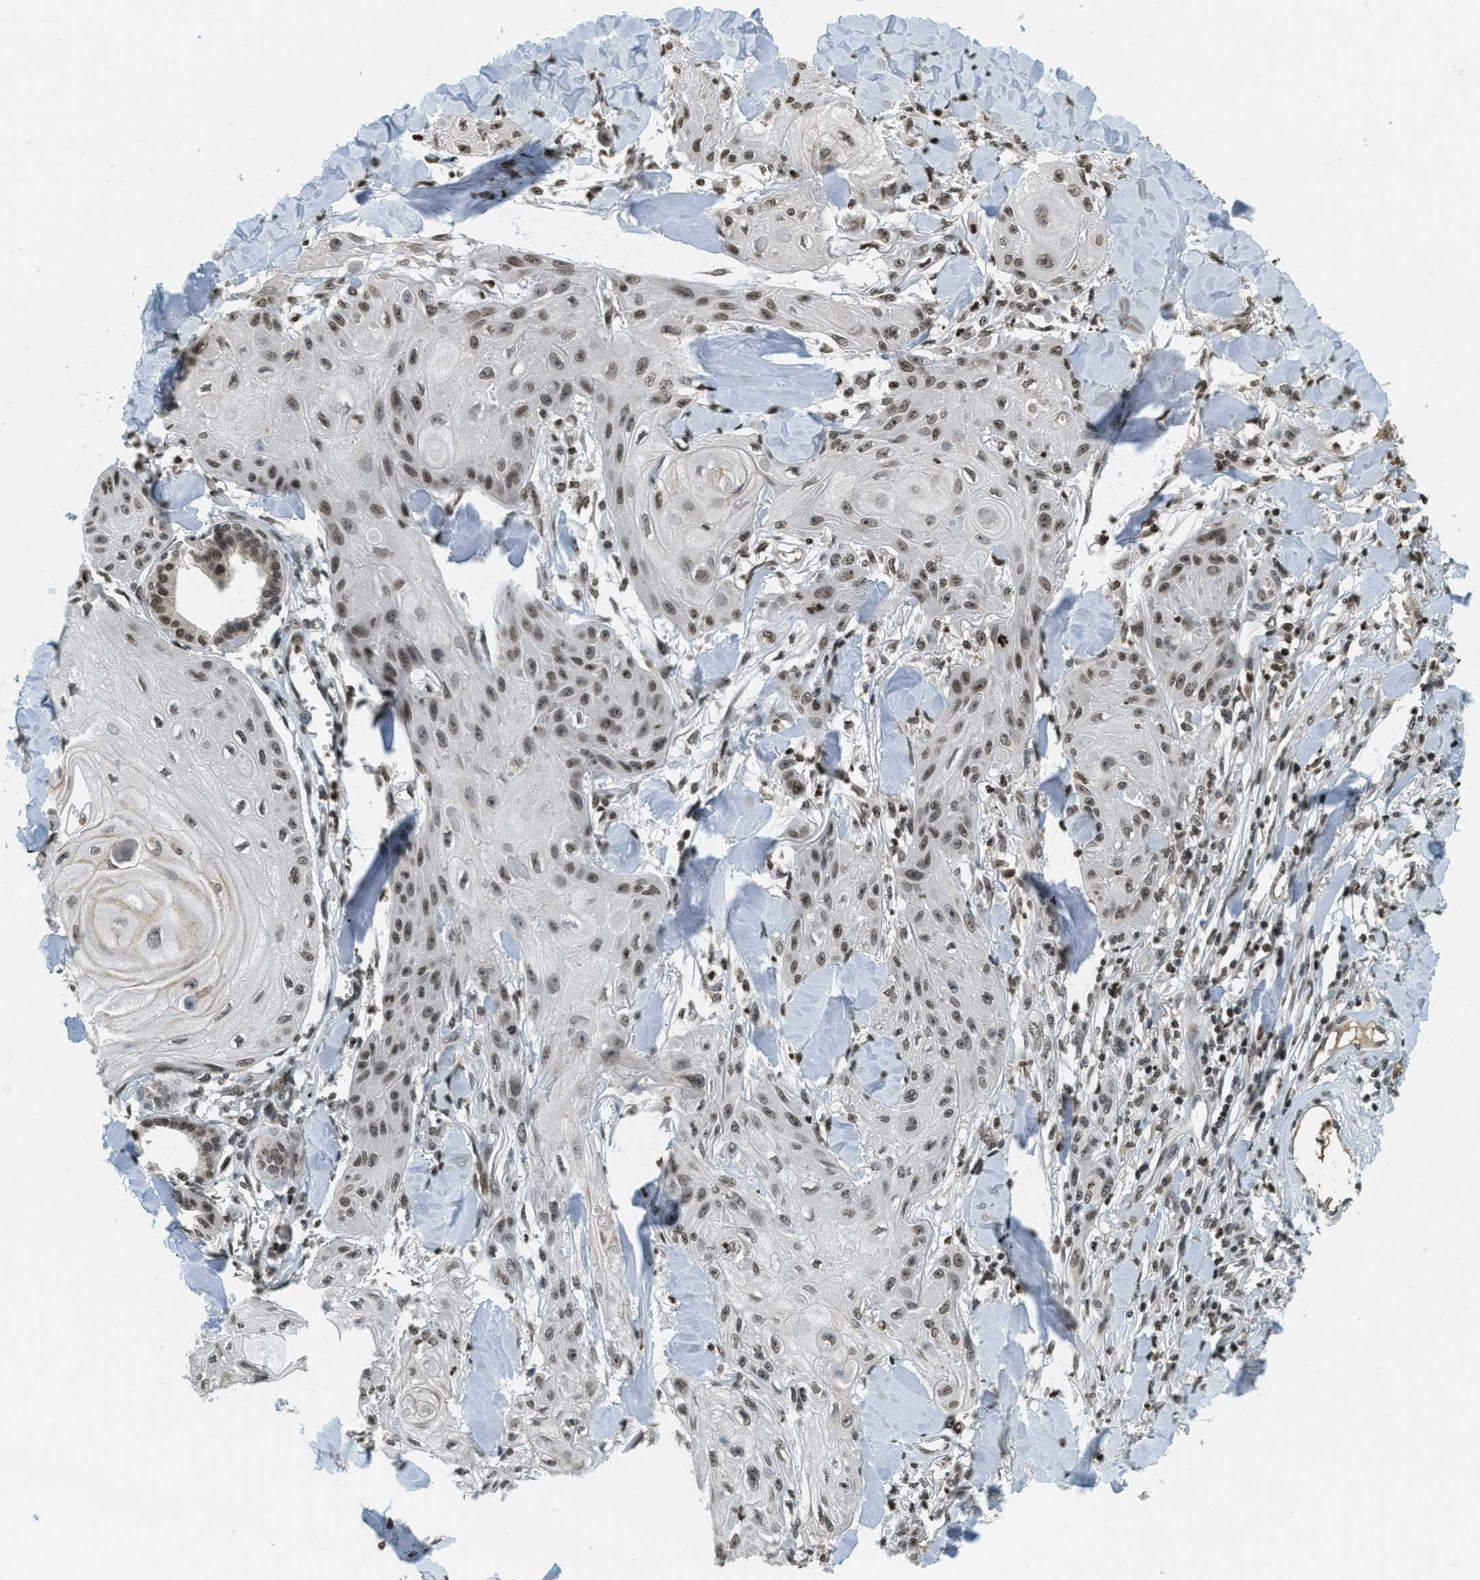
{"staining": {"intensity": "moderate", "quantity": ">75%", "location": "nuclear"}, "tissue": "skin cancer", "cell_type": "Tumor cells", "image_type": "cancer", "snomed": [{"axis": "morphology", "description": "Squamous cell carcinoma, NOS"}, {"axis": "topography", "description": "Skin"}], "caption": "Skin squamous cell carcinoma was stained to show a protein in brown. There is medium levels of moderate nuclear expression in about >75% of tumor cells. (DAB IHC, brown staining for protein, blue staining for nuclei).", "gene": "LDB2", "patient": {"sex": "male", "age": 74}}